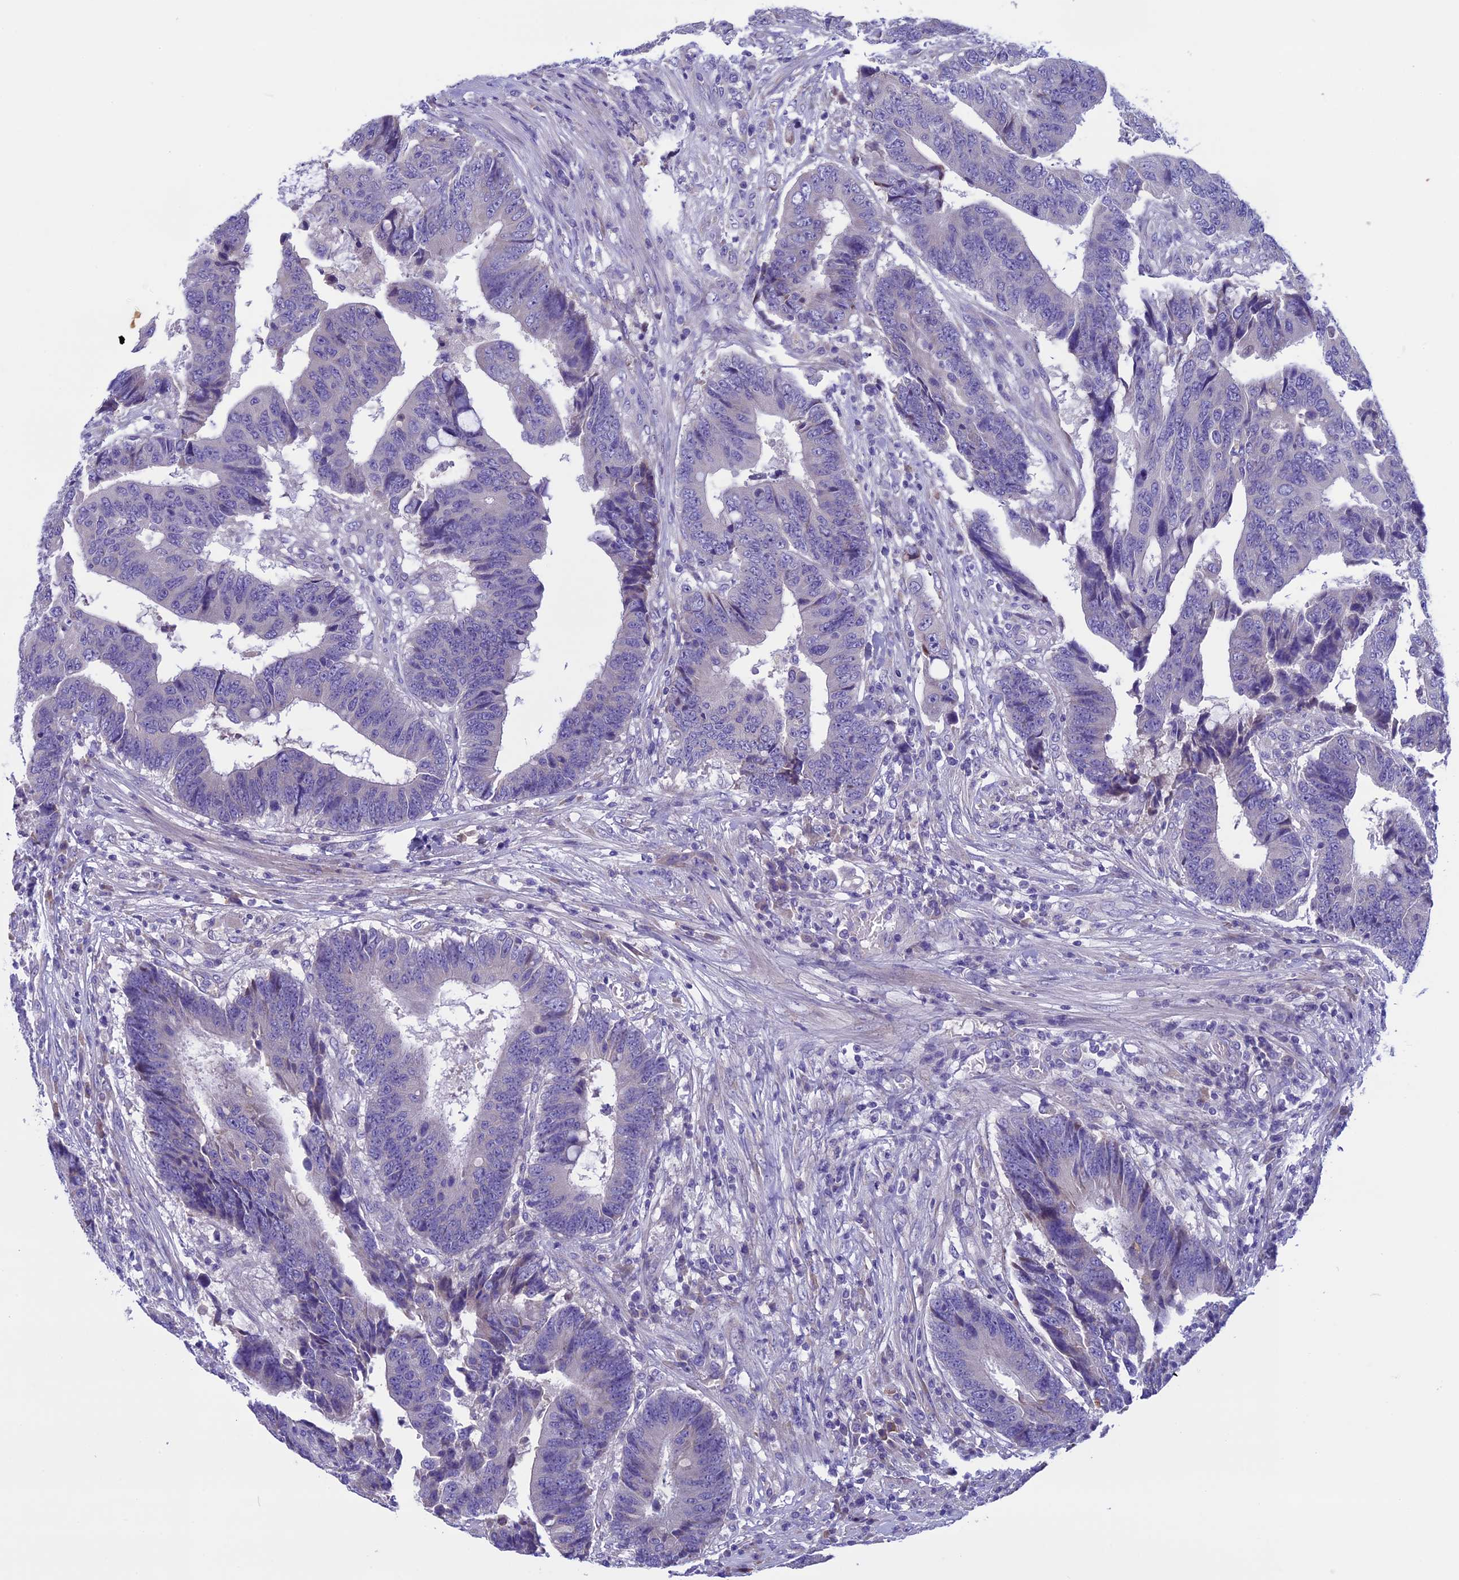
{"staining": {"intensity": "negative", "quantity": "none", "location": "none"}, "tissue": "colorectal cancer", "cell_type": "Tumor cells", "image_type": "cancer", "snomed": [{"axis": "morphology", "description": "Adenocarcinoma, NOS"}, {"axis": "topography", "description": "Rectum"}], "caption": "Tumor cells are negative for brown protein staining in adenocarcinoma (colorectal).", "gene": "DCTN5", "patient": {"sex": "male", "age": 84}}